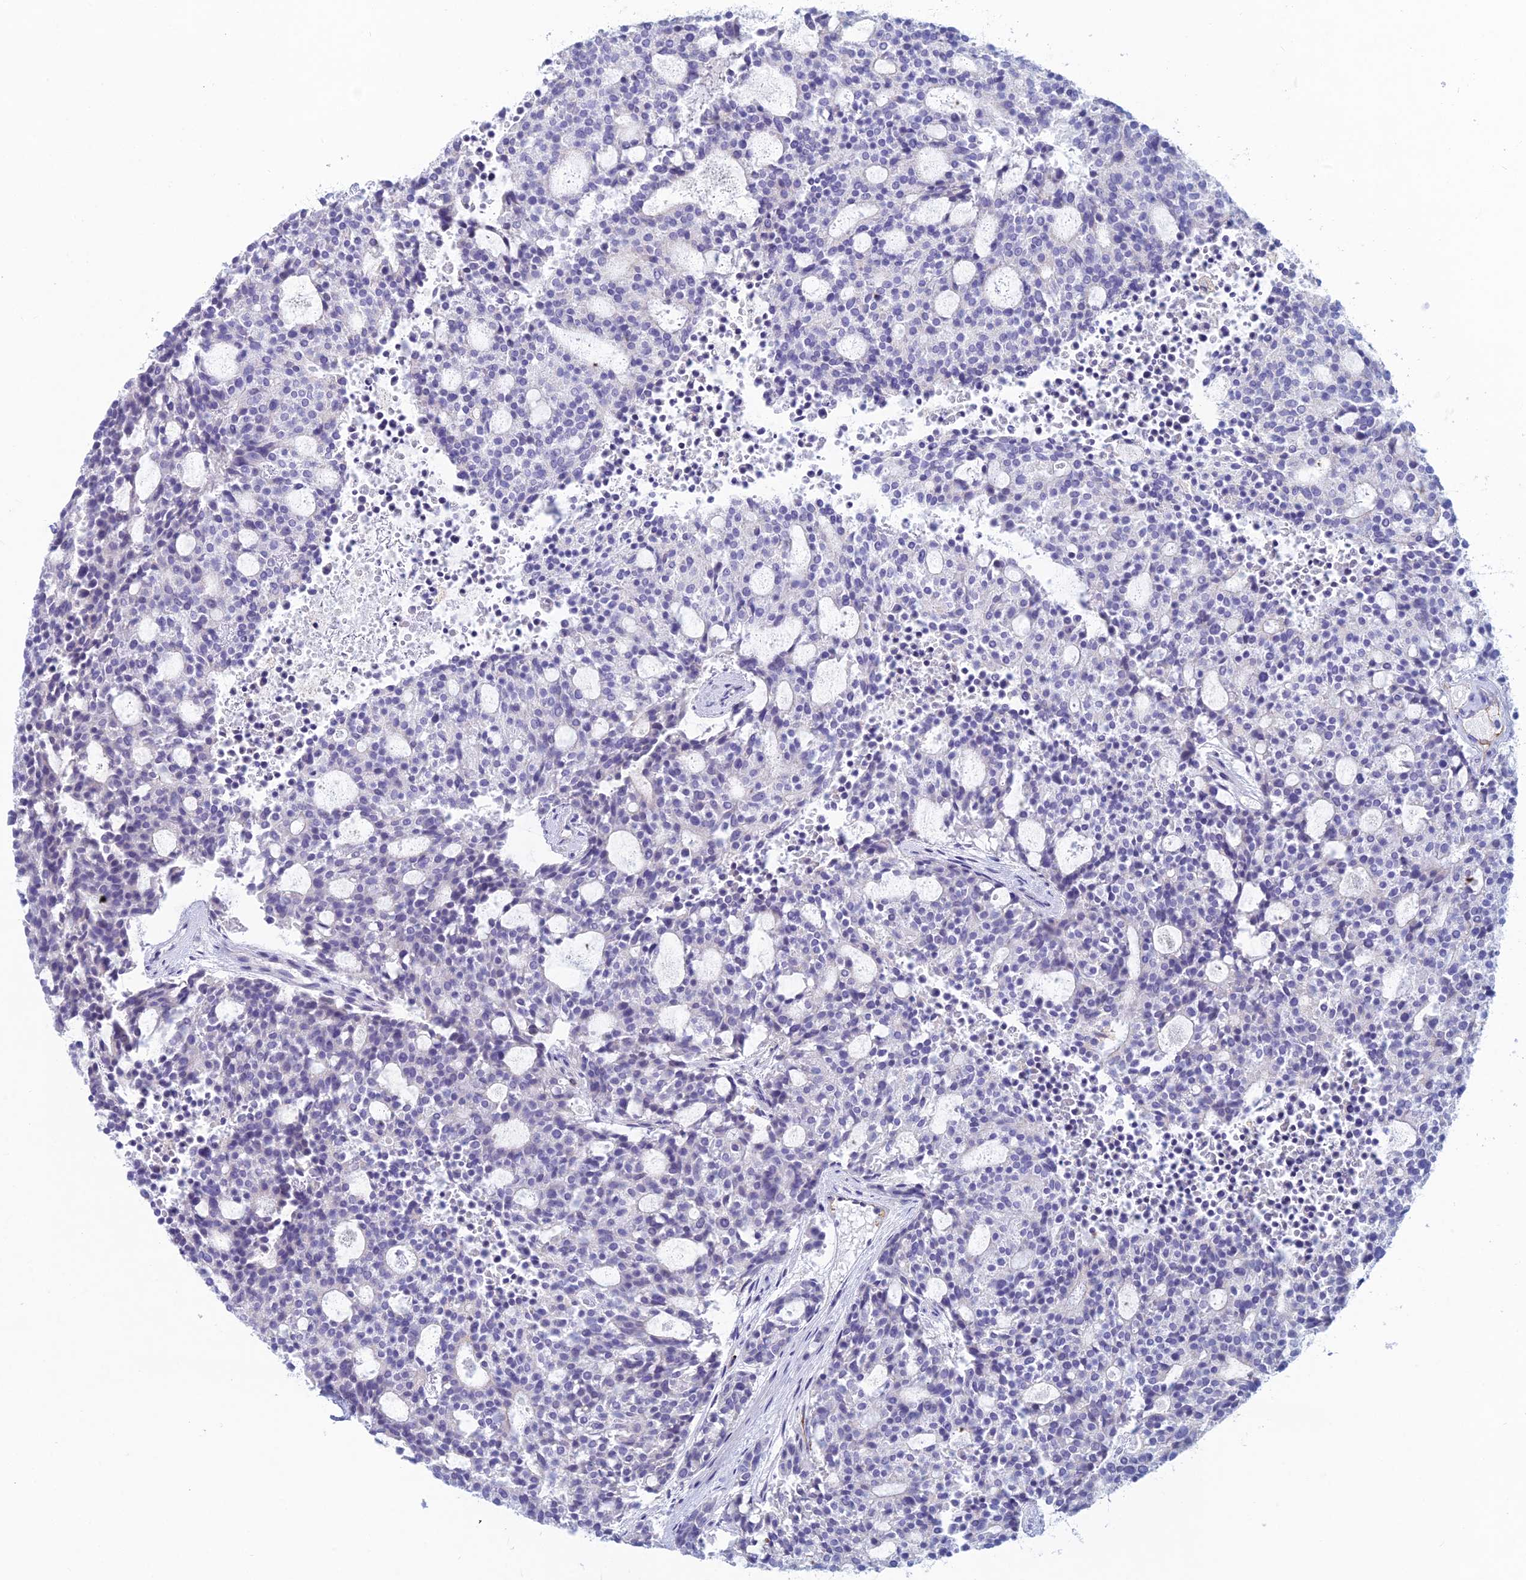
{"staining": {"intensity": "negative", "quantity": "none", "location": "none"}, "tissue": "carcinoid", "cell_type": "Tumor cells", "image_type": "cancer", "snomed": [{"axis": "morphology", "description": "Carcinoid, malignant, NOS"}, {"axis": "topography", "description": "Pancreas"}], "caption": "High power microscopy micrograph of an immunohistochemistry histopathology image of malignant carcinoid, revealing no significant positivity in tumor cells. Nuclei are stained in blue.", "gene": "FERD3L", "patient": {"sex": "female", "age": 54}}